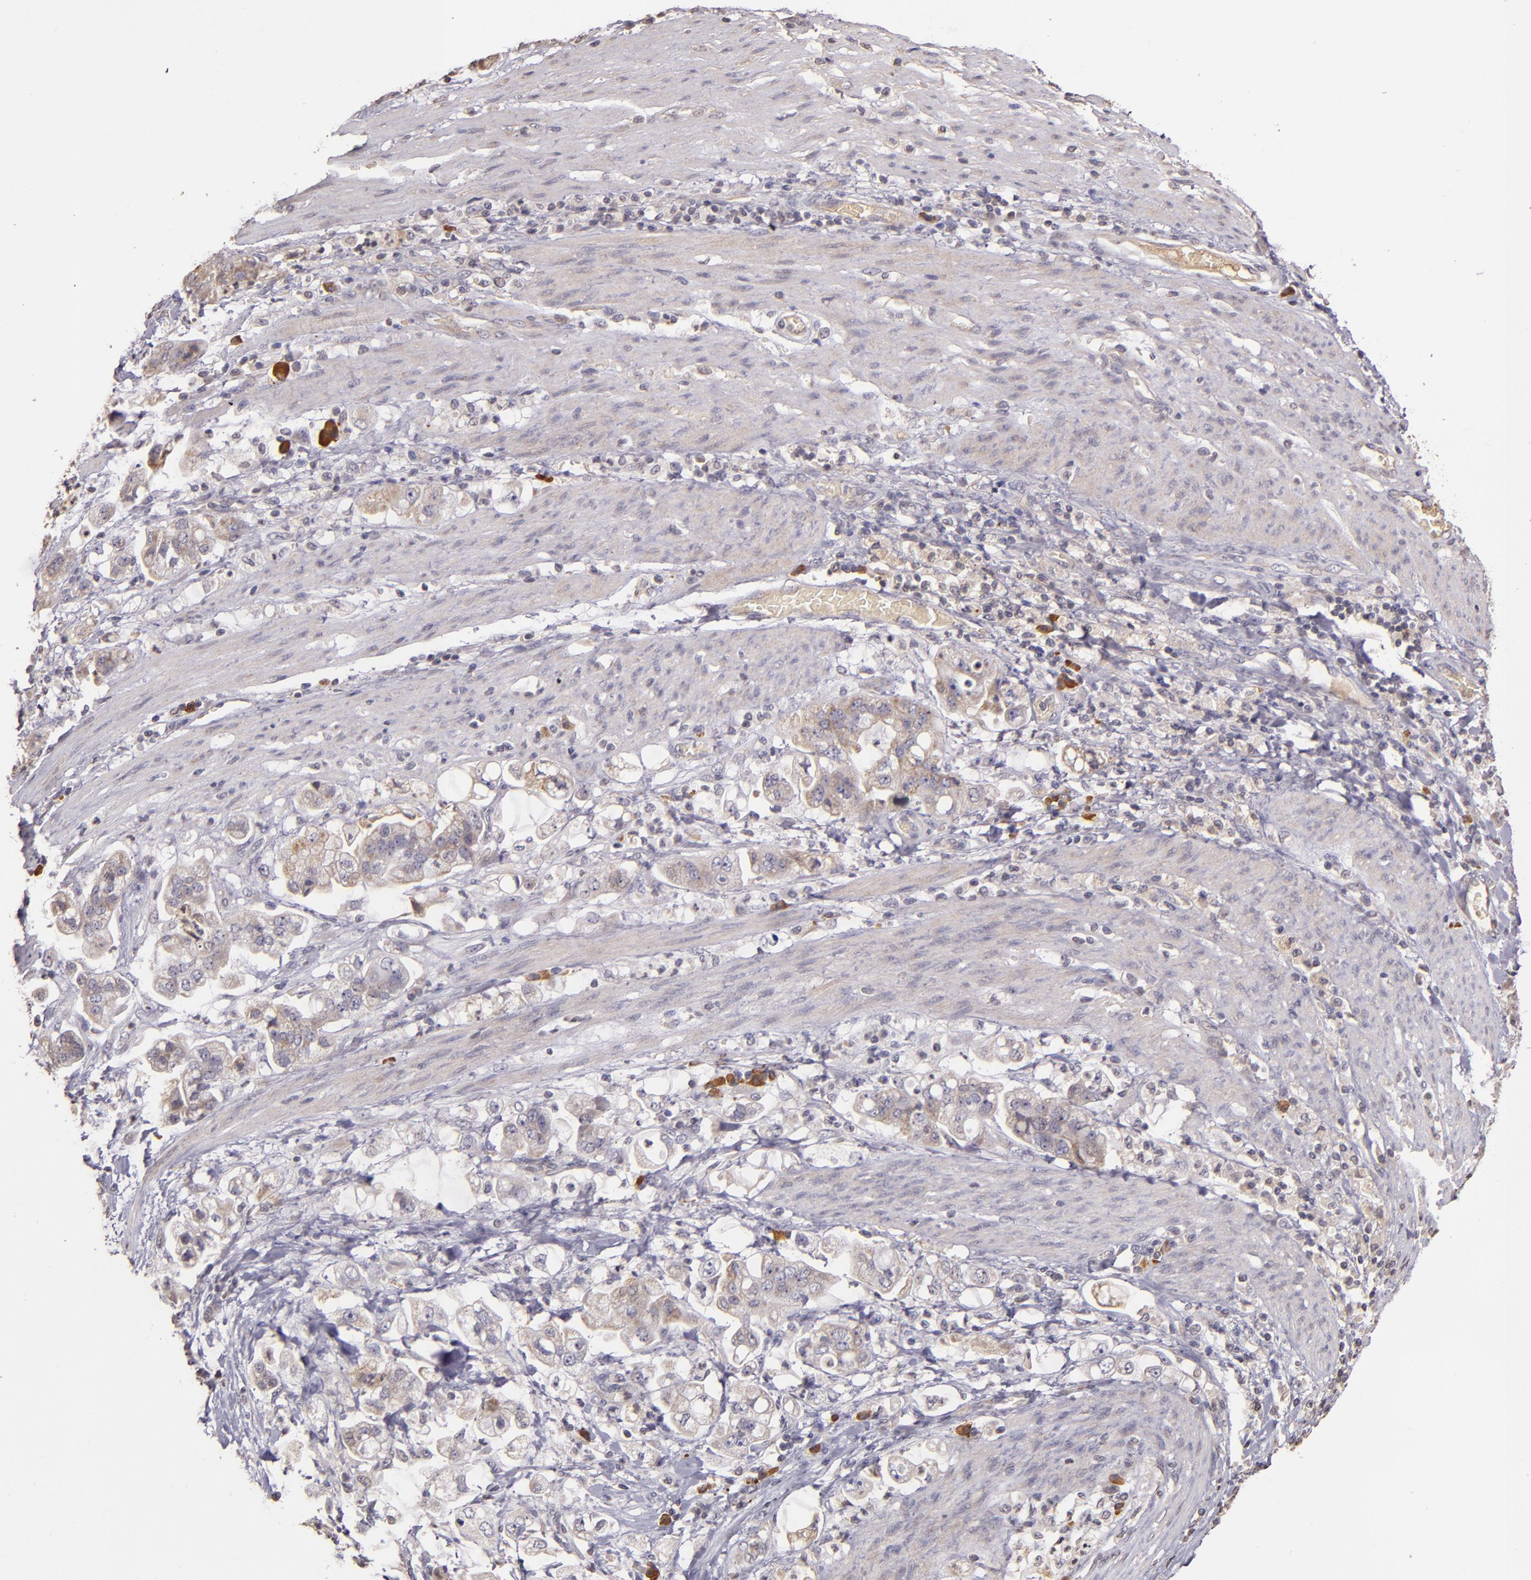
{"staining": {"intensity": "weak", "quantity": ">75%", "location": "cytoplasmic/membranous"}, "tissue": "stomach cancer", "cell_type": "Tumor cells", "image_type": "cancer", "snomed": [{"axis": "morphology", "description": "Adenocarcinoma, NOS"}, {"axis": "topography", "description": "Stomach"}], "caption": "Human adenocarcinoma (stomach) stained with a protein marker displays weak staining in tumor cells.", "gene": "ABL1", "patient": {"sex": "male", "age": 62}}